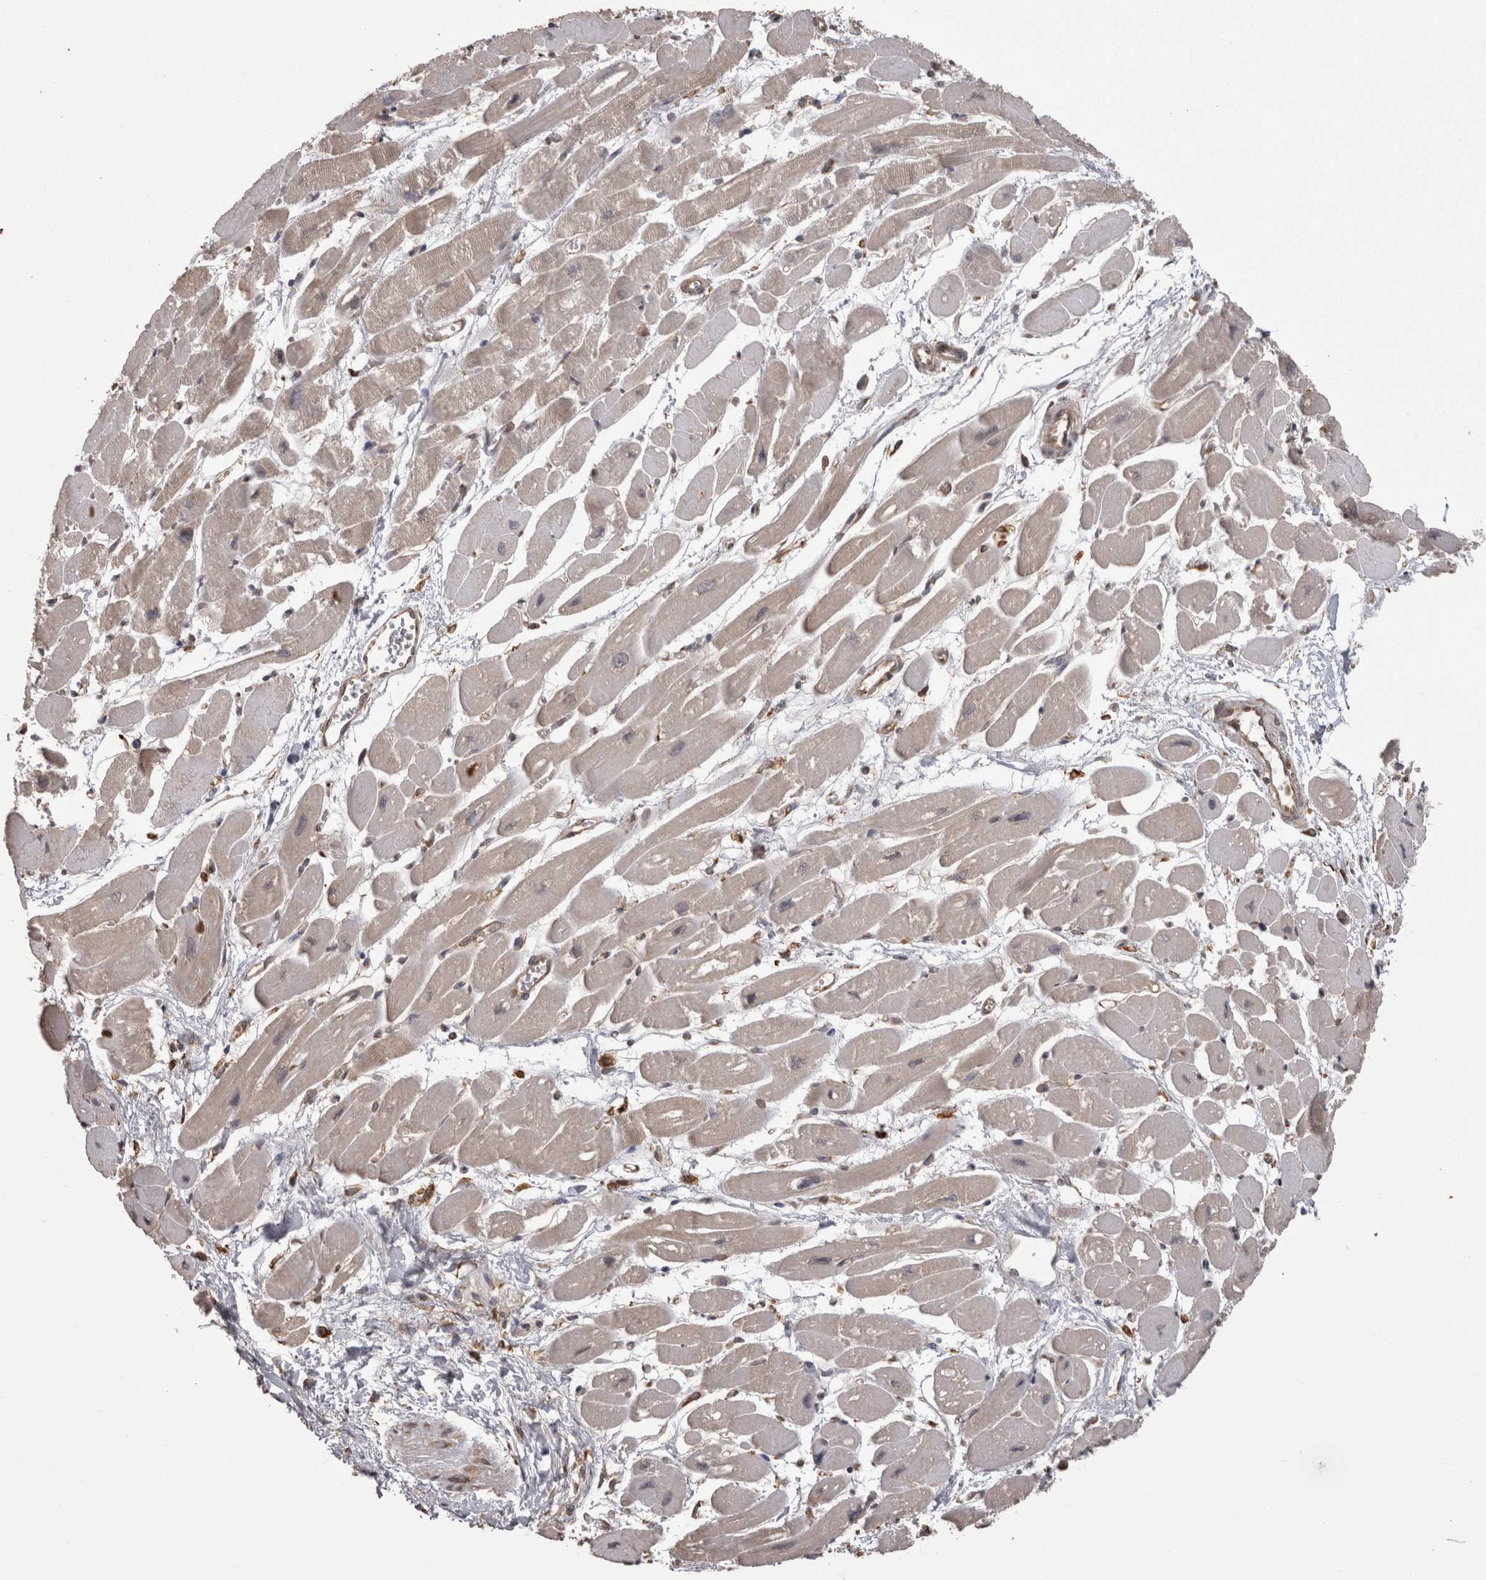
{"staining": {"intensity": "moderate", "quantity": ">75%", "location": "cytoplasmic/membranous"}, "tissue": "heart muscle", "cell_type": "Cardiomyocytes", "image_type": "normal", "snomed": [{"axis": "morphology", "description": "Normal tissue, NOS"}, {"axis": "topography", "description": "Heart"}], "caption": "Immunohistochemistry (IHC) histopathology image of normal heart muscle stained for a protein (brown), which demonstrates medium levels of moderate cytoplasmic/membranous positivity in approximately >75% of cardiomyocytes.", "gene": "PON2", "patient": {"sex": "female", "age": 54}}